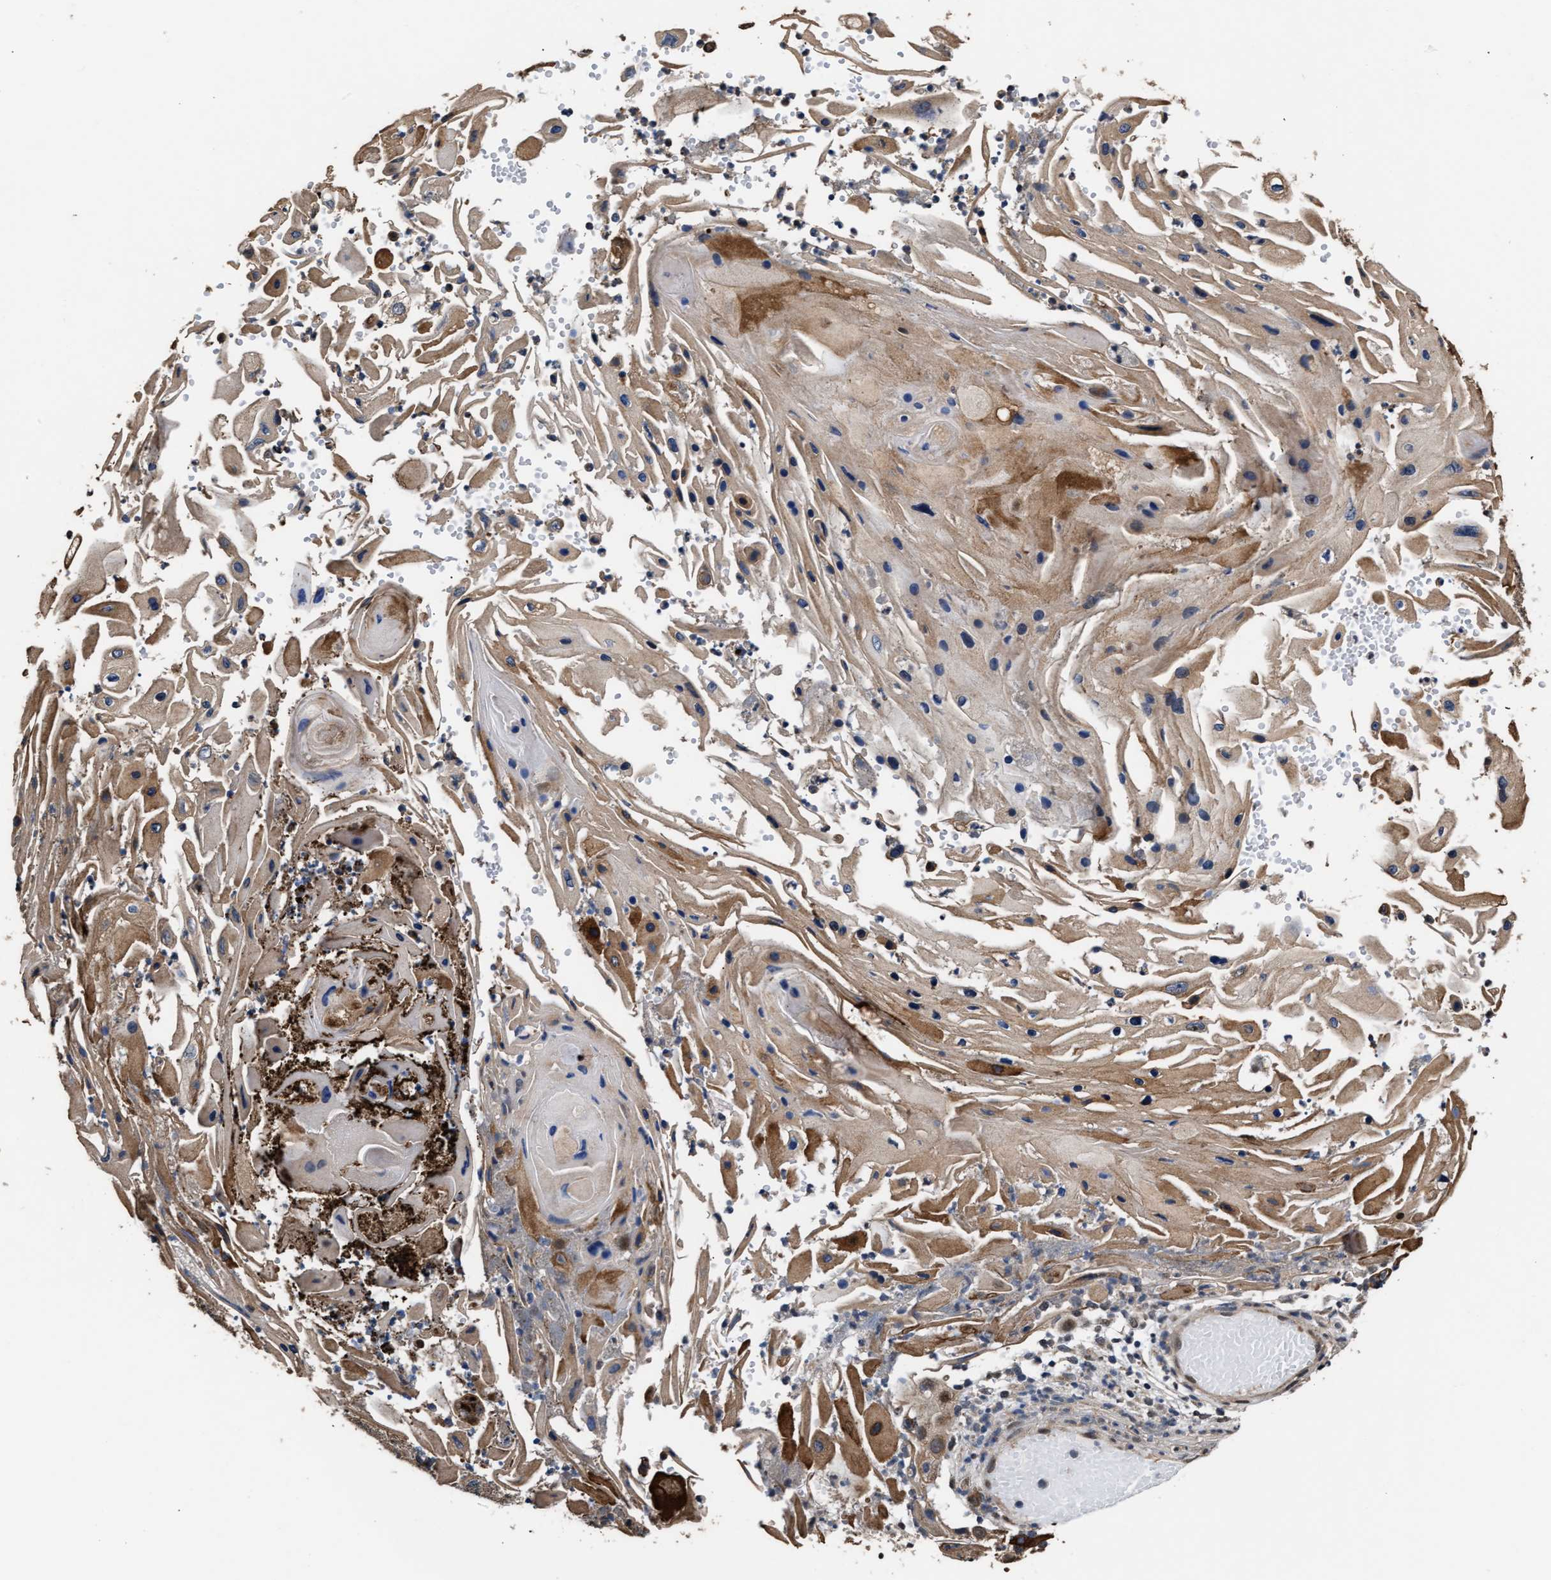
{"staining": {"intensity": "moderate", "quantity": "25%-75%", "location": "cytoplasmic/membranous"}, "tissue": "skin cancer", "cell_type": "Tumor cells", "image_type": "cancer", "snomed": [{"axis": "morphology", "description": "Squamous cell carcinoma, NOS"}, {"axis": "topography", "description": "Skin"}], "caption": "Human skin cancer (squamous cell carcinoma) stained with a protein marker exhibits moderate staining in tumor cells.", "gene": "GOSR1", "patient": {"sex": "female", "age": 44}}